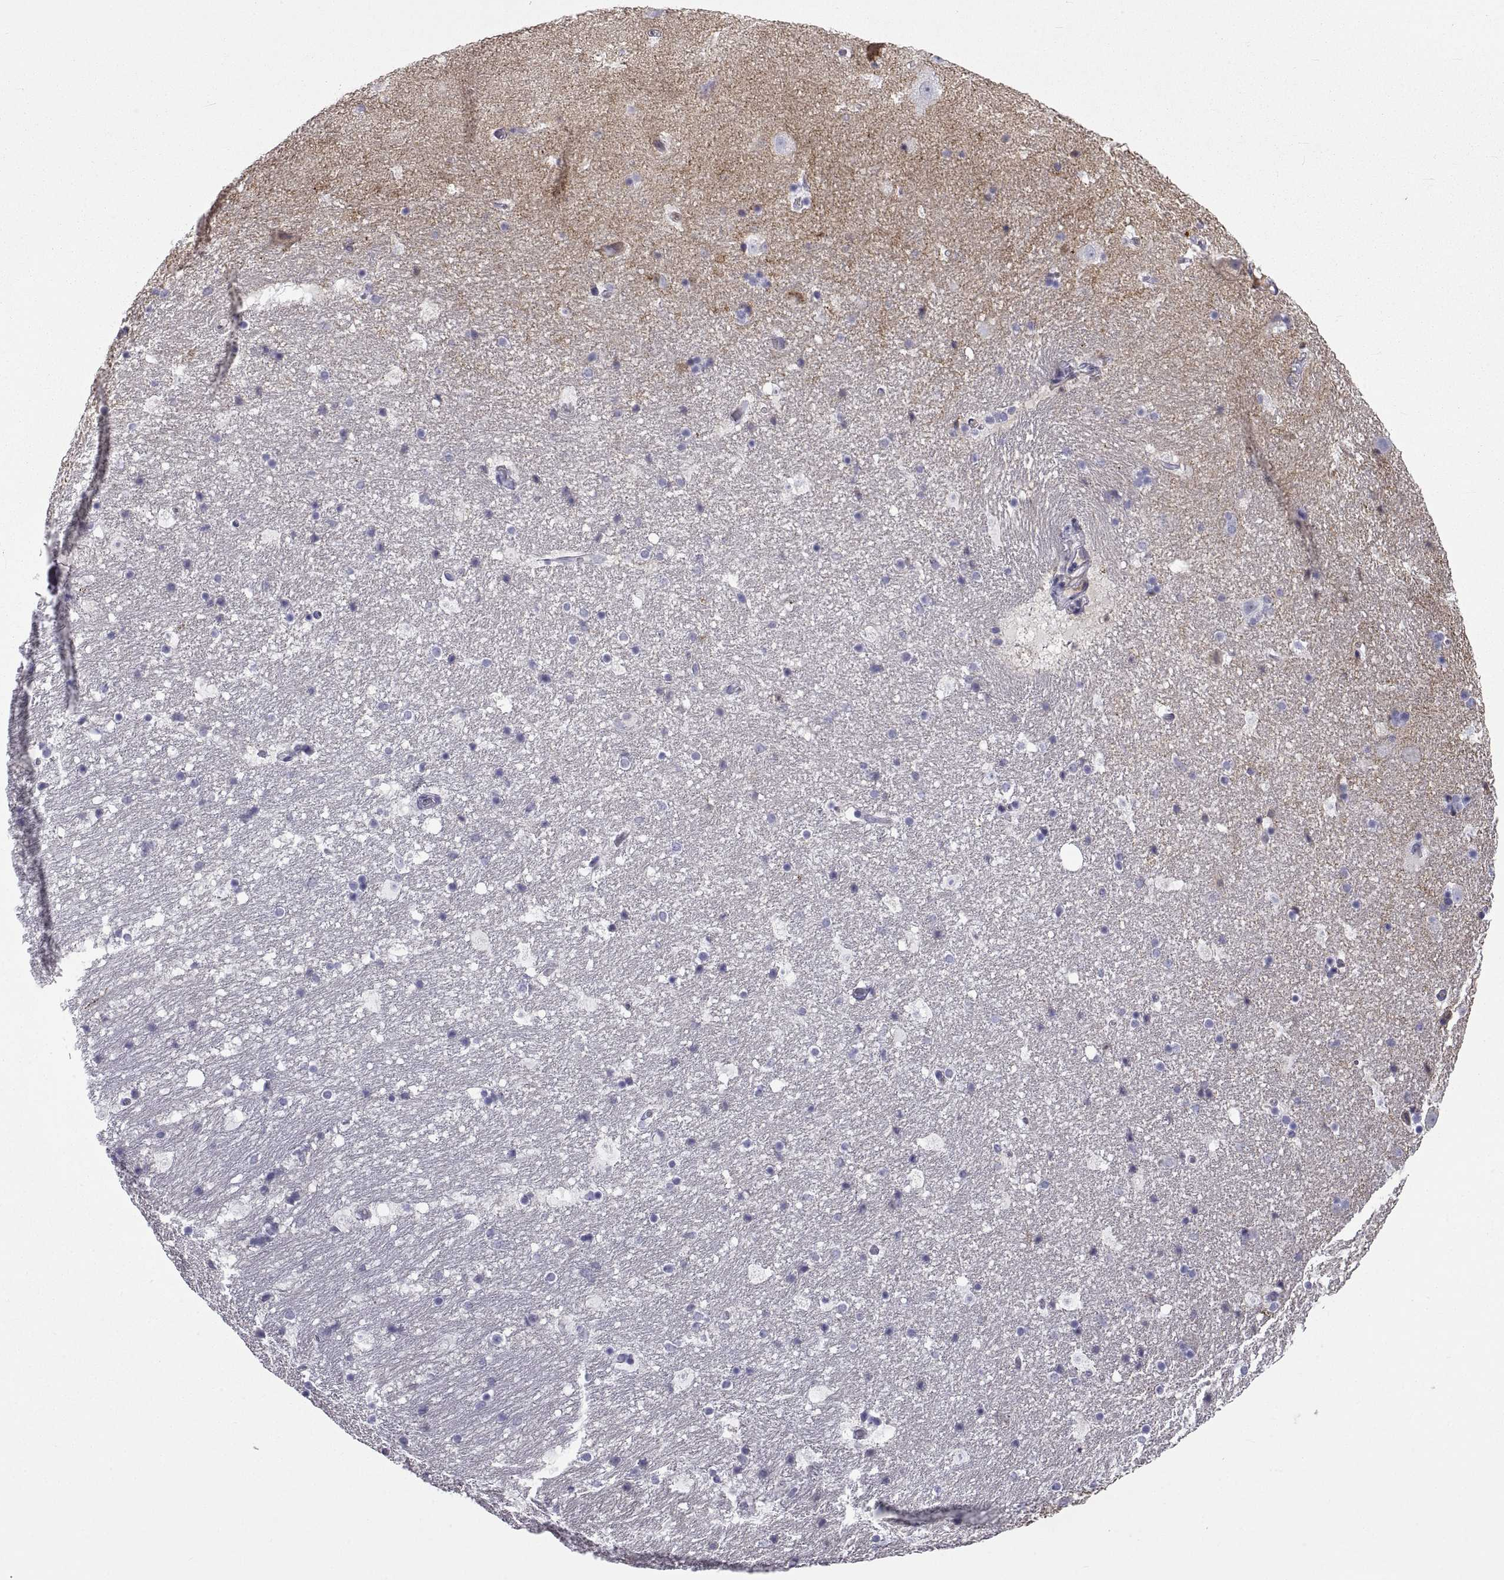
{"staining": {"intensity": "negative", "quantity": "none", "location": "none"}, "tissue": "hippocampus", "cell_type": "Glial cells", "image_type": "normal", "snomed": [{"axis": "morphology", "description": "Normal tissue, NOS"}, {"axis": "topography", "description": "Hippocampus"}], "caption": "Immunohistochemical staining of normal human hippocampus demonstrates no significant staining in glial cells.", "gene": "NPTX2", "patient": {"sex": "male", "age": 51}}